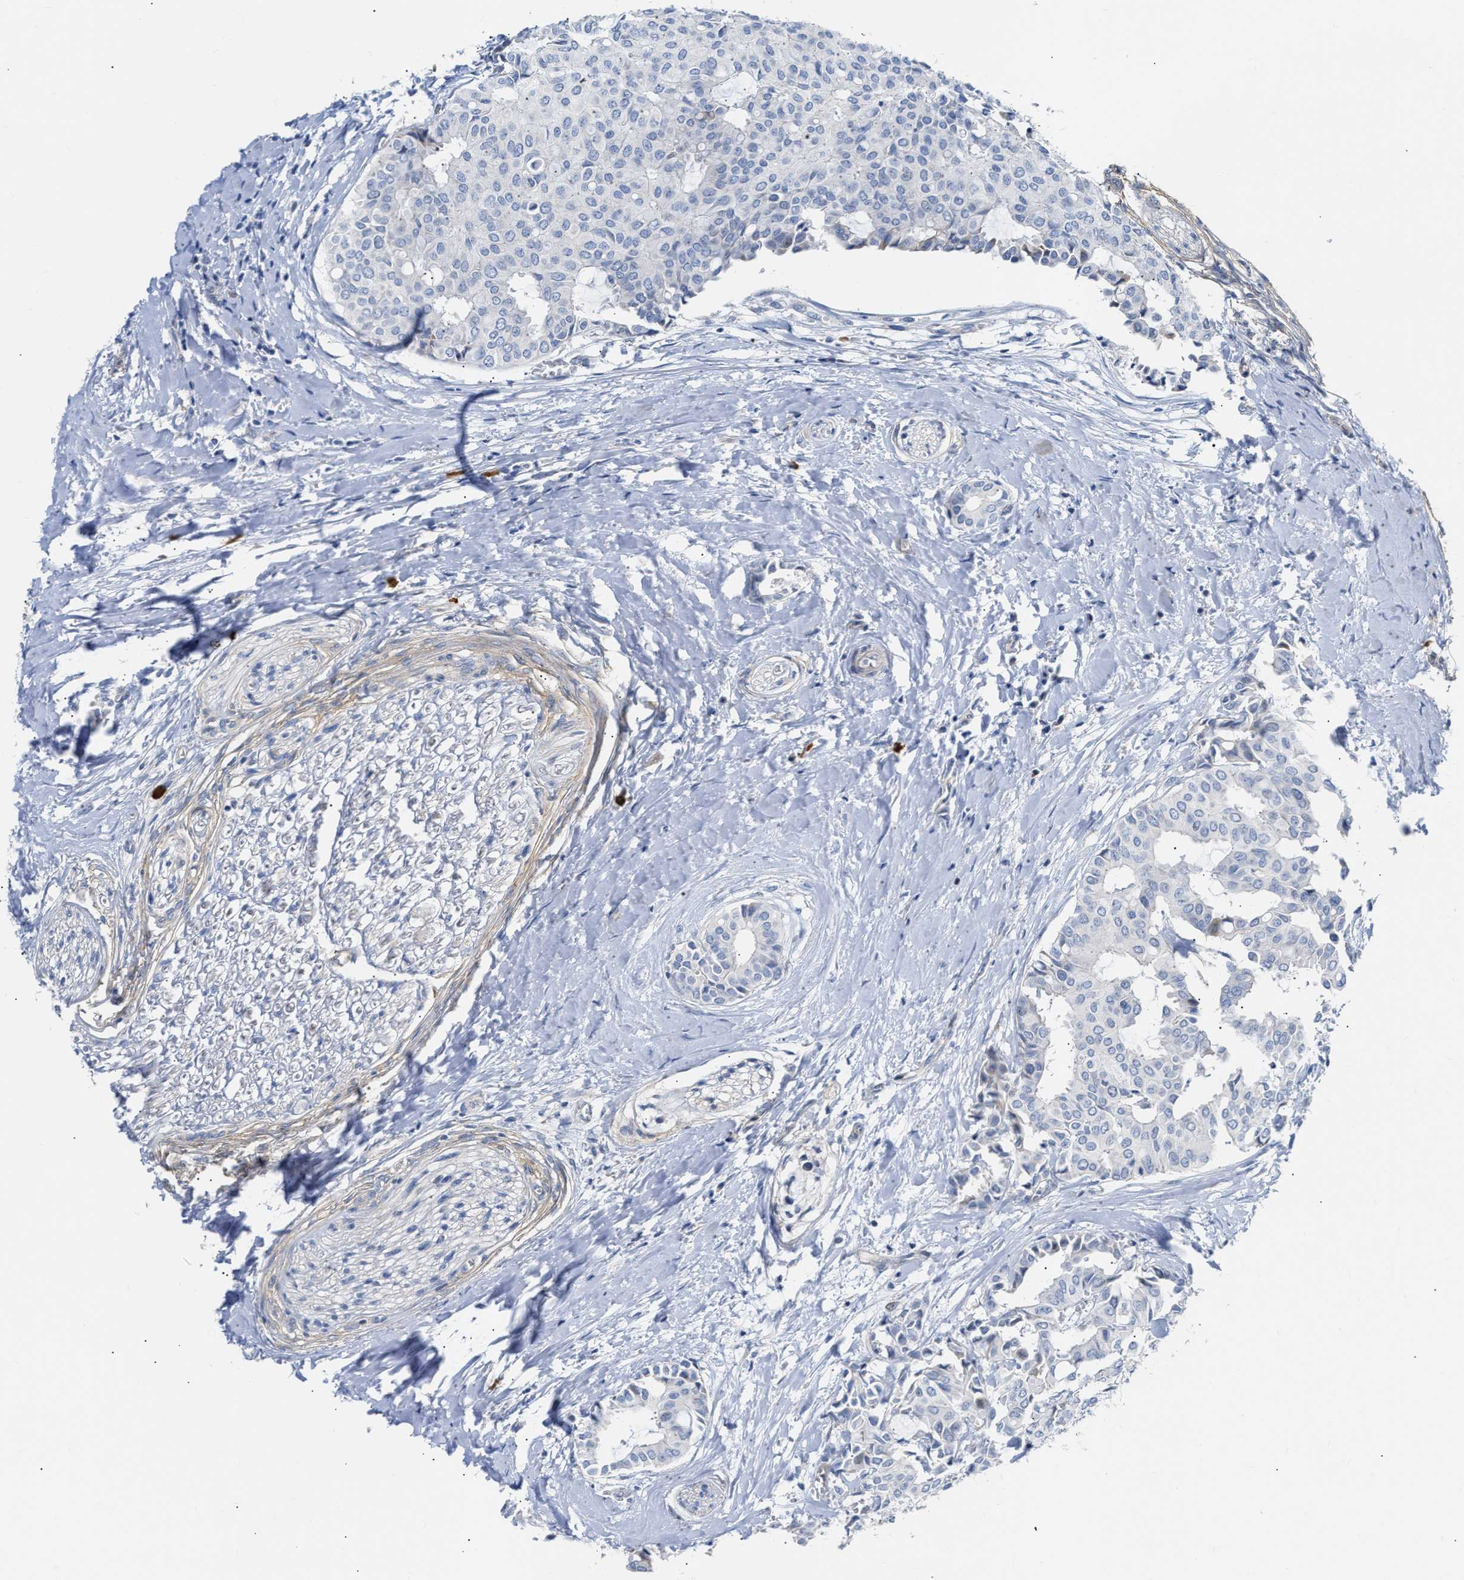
{"staining": {"intensity": "negative", "quantity": "none", "location": "none"}, "tissue": "head and neck cancer", "cell_type": "Tumor cells", "image_type": "cancer", "snomed": [{"axis": "morphology", "description": "Adenocarcinoma, NOS"}, {"axis": "topography", "description": "Salivary gland"}, {"axis": "topography", "description": "Head-Neck"}], "caption": "The IHC photomicrograph has no significant positivity in tumor cells of adenocarcinoma (head and neck) tissue.", "gene": "FHL1", "patient": {"sex": "female", "age": 59}}